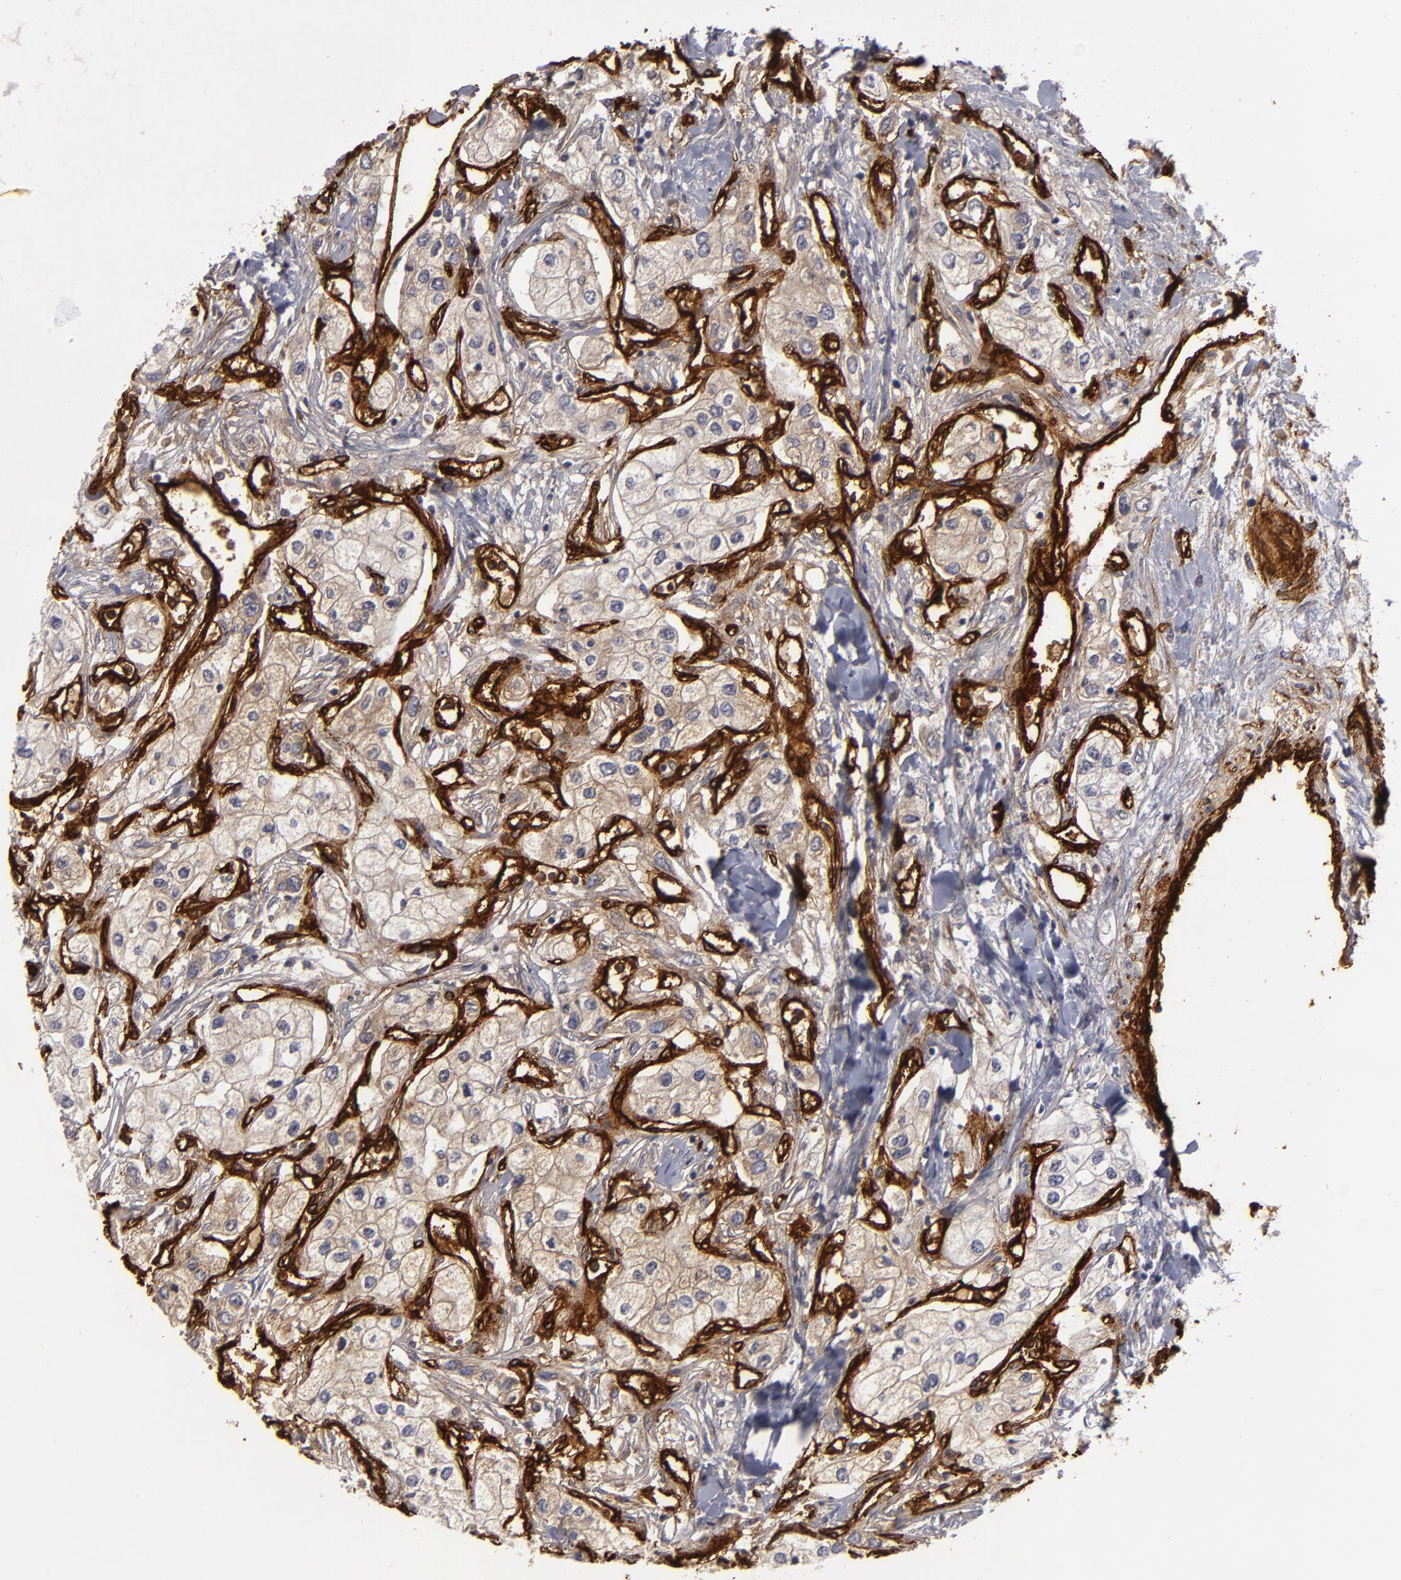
{"staining": {"intensity": "weak", "quantity": ">75%", "location": "cytoplasmic/membranous"}, "tissue": "renal cancer", "cell_type": "Tumor cells", "image_type": "cancer", "snomed": [{"axis": "morphology", "description": "Adenocarcinoma, NOS"}, {"axis": "topography", "description": "Kidney"}], "caption": "Renal cancer stained with DAB (3,3'-diaminobenzidine) immunohistochemistry exhibits low levels of weak cytoplasmic/membranous expression in approximately >75% of tumor cells. The protein of interest is shown in brown color, while the nuclei are stained blue.", "gene": "MCAM", "patient": {"sex": "male", "age": 57}}